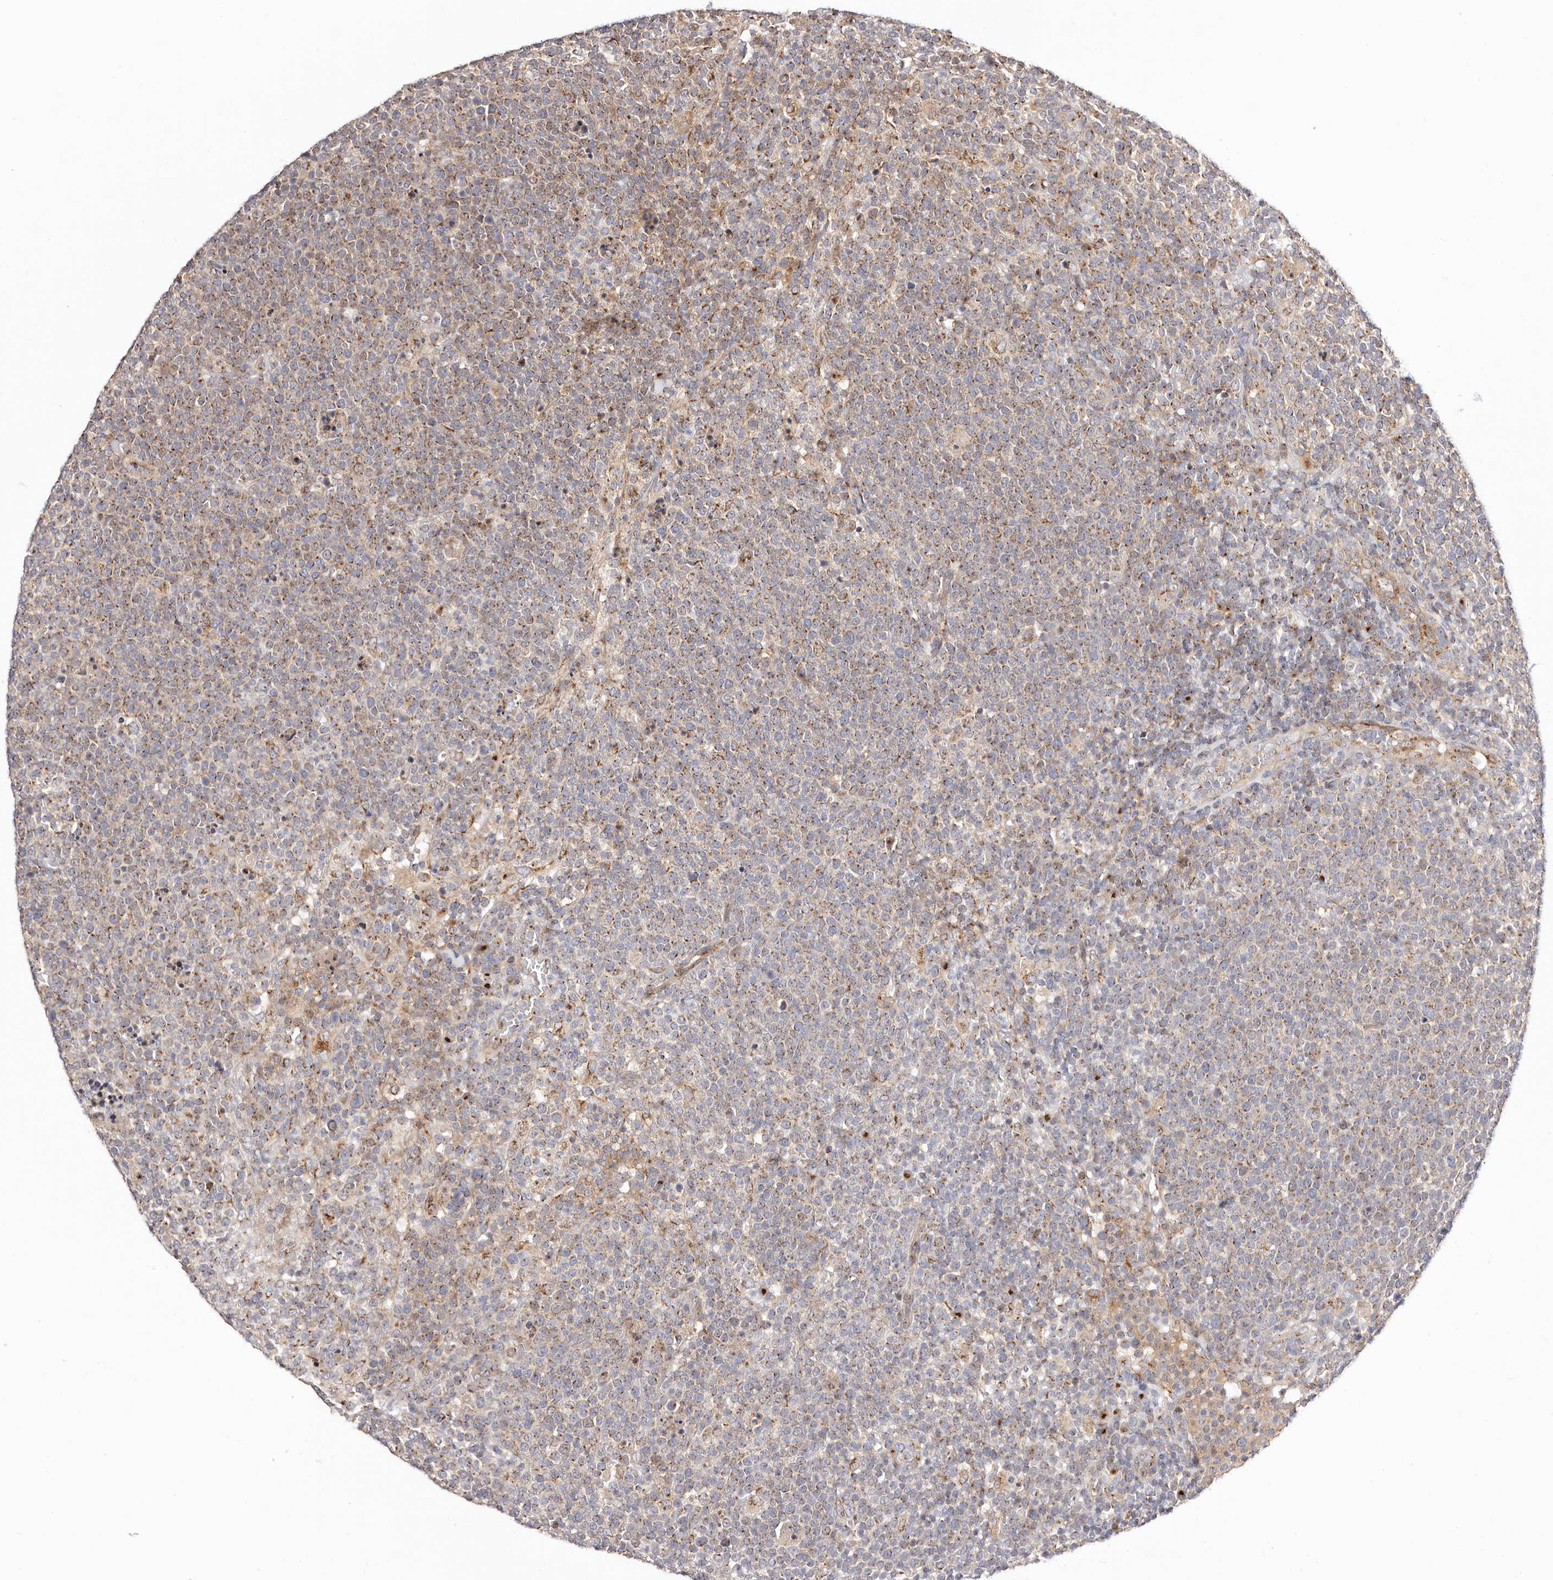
{"staining": {"intensity": "moderate", "quantity": "25%-75%", "location": "cytoplasmic/membranous"}, "tissue": "lymphoma", "cell_type": "Tumor cells", "image_type": "cancer", "snomed": [{"axis": "morphology", "description": "Malignant lymphoma, non-Hodgkin's type, High grade"}, {"axis": "topography", "description": "Lymph node"}], "caption": "High-magnification brightfield microscopy of lymphoma stained with DAB (3,3'-diaminobenzidine) (brown) and counterstained with hematoxylin (blue). tumor cells exhibit moderate cytoplasmic/membranous staining is seen in about25%-75% of cells.", "gene": "MAPK6", "patient": {"sex": "male", "age": 61}}